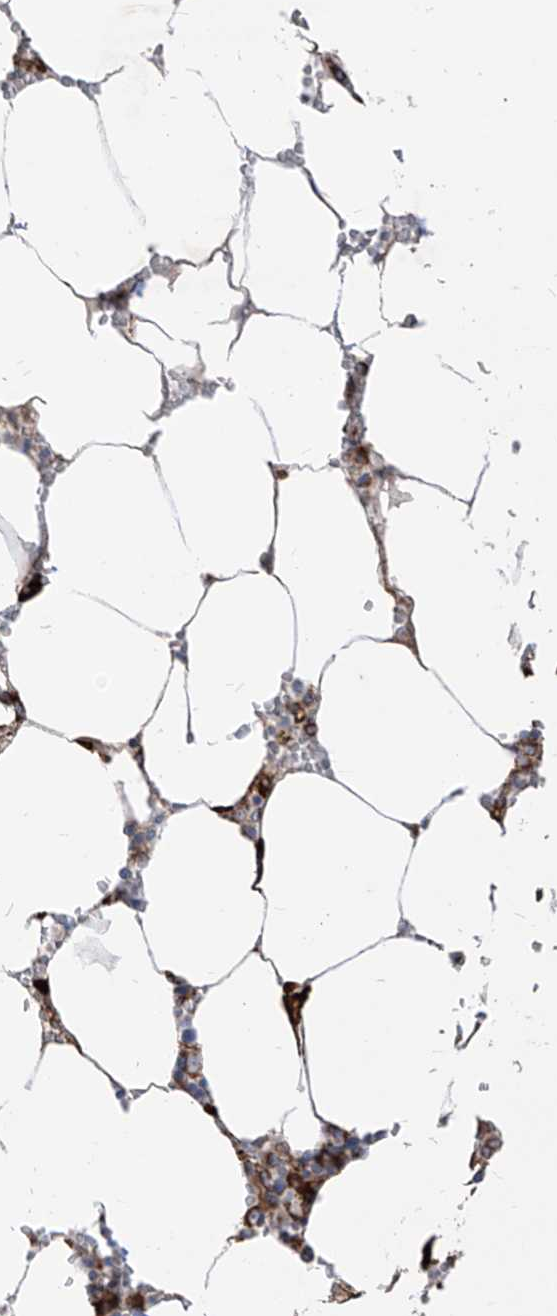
{"staining": {"intensity": "strong", "quantity": "25%-75%", "location": "cytoplasmic/membranous"}, "tissue": "bone marrow", "cell_type": "Hematopoietic cells", "image_type": "normal", "snomed": [{"axis": "morphology", "description": "Normal tissue, NOS"}, {"axis": "topography", "description": "Bone marrow"}], "caption": "Immunohistochemistry (DAB) staining of normal bone marrow demonstrates strong cytoplasmic/membranous protein expression in about 25%-75% of hematopoietic cells.", "gene": "PDIA6", "patient": {"sex": "male", "age": 70}}